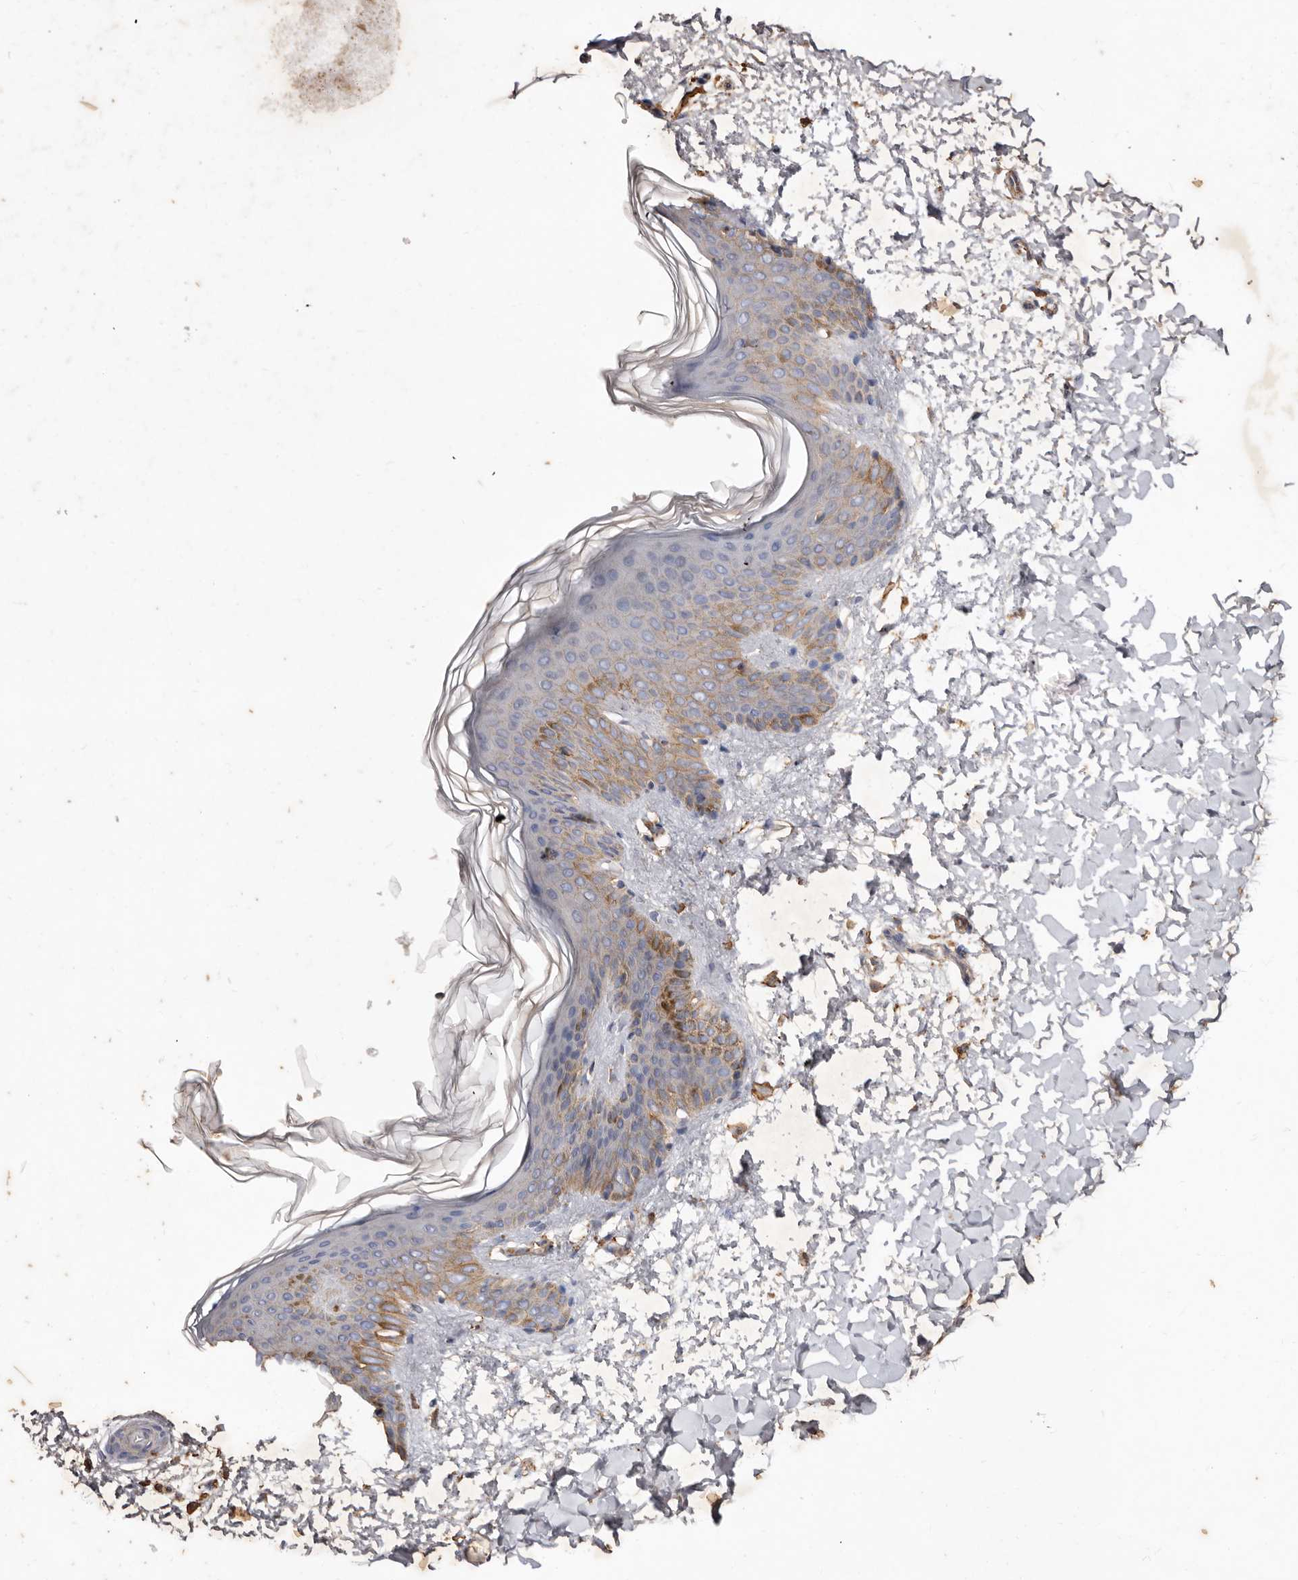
{"staining": {"intensity": "moderate", "quantity": ">75%", "location": "cytoplasmic/membranous"}, "tissue": "skin", "cell_type": "Fibroblasts", "image_type": "normal", "snomed": [{"axis": "morphology", "description": "Normal tissue, NOS"}, {"axis": "morphology", "description": "Neoplasm, benign, NOS"}, {"axis": "topography", "description": "Skin"}, {"axis": "topography", "description": "Soft tissue"}], "caption": "Moderate cytoplasmic/membranous positivity for a protein is identified in about >75% of fibroblasts of unremarkable skin using immunohistochemistry.", "gene": "COQ8B", "patient": {"sex": "male", "age": 26}}